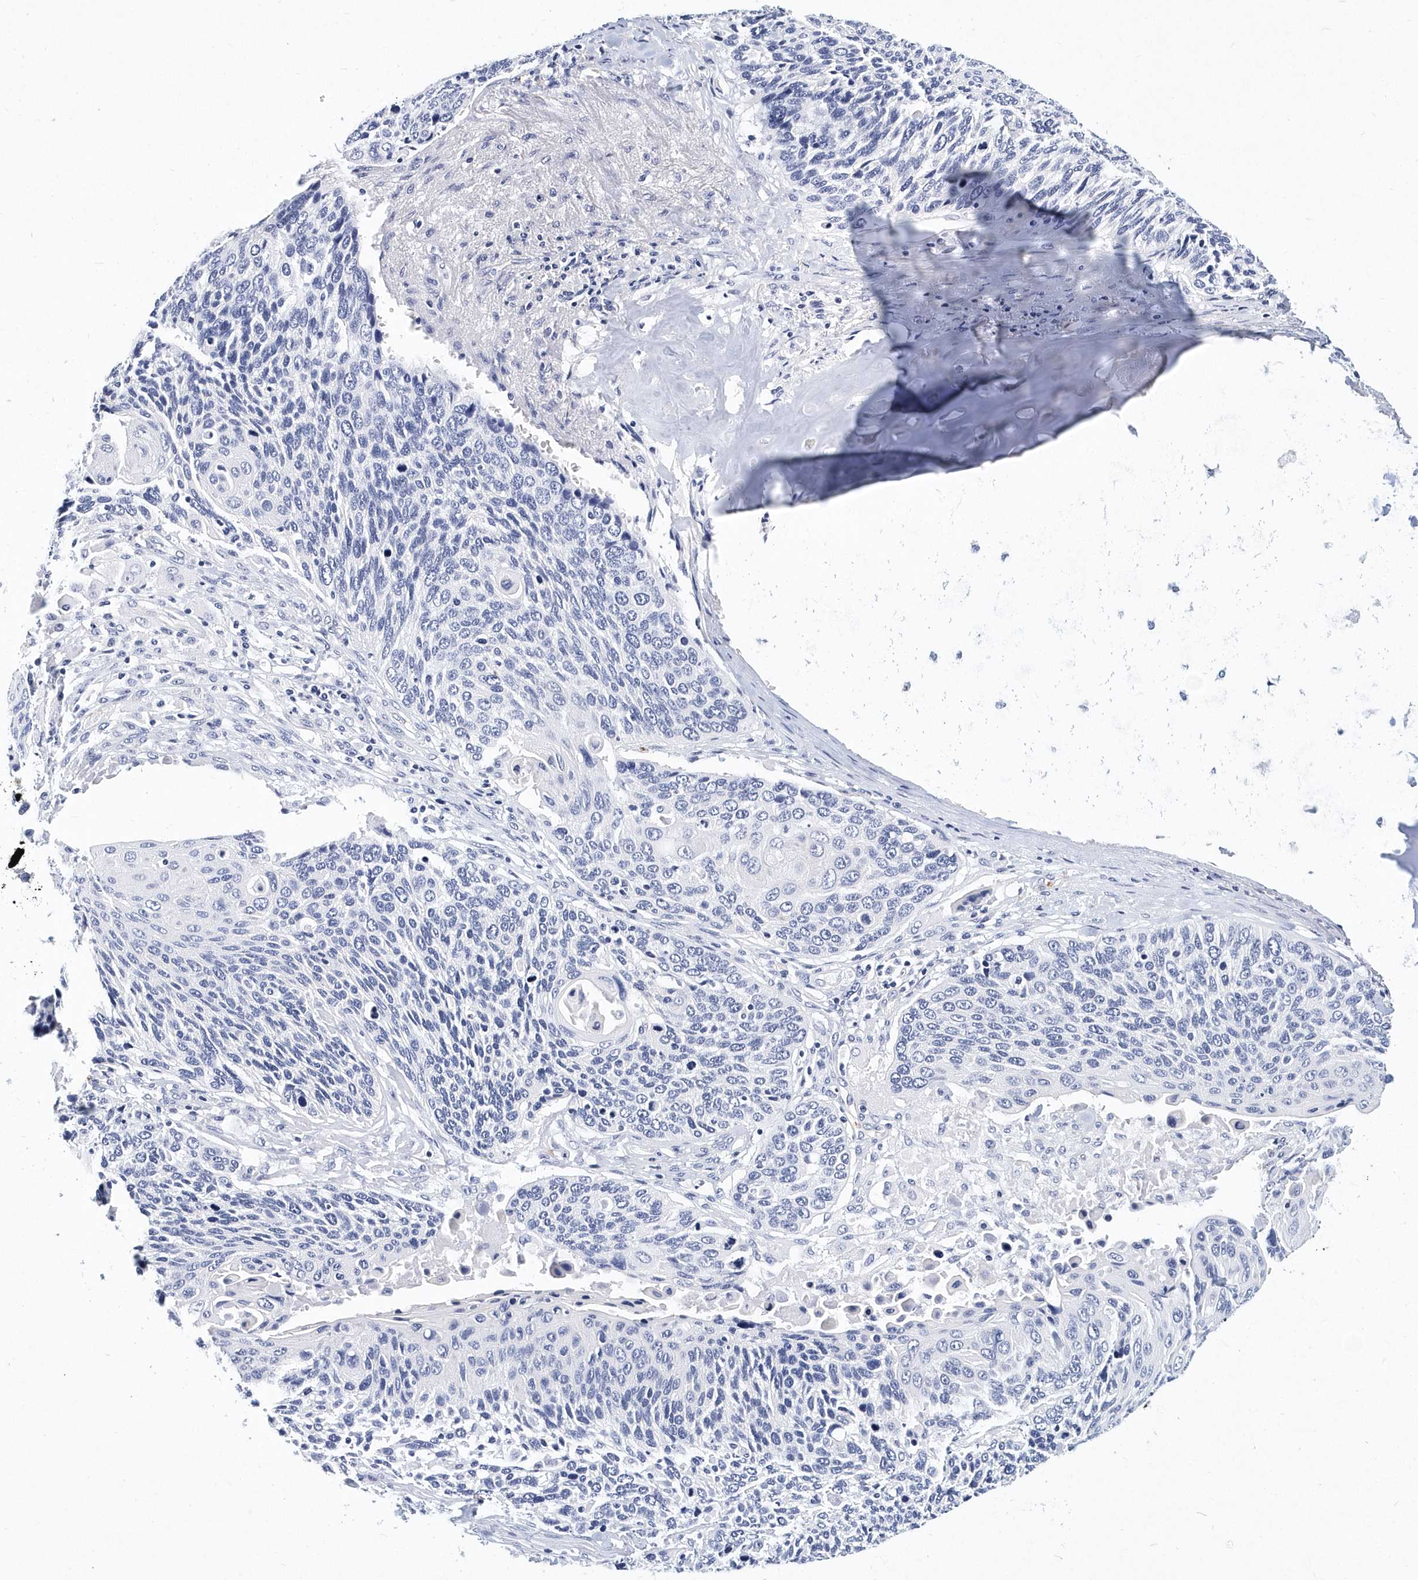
{"staining": {"intensity": "negative", "quantity": "none", "location": "none"}, "tissue": "lung cancer", "cell_type": "Tumor cells", "image_type": "cancer", "snomed": [{"axis": "morphology", "description": "Squamous cell carcinoma, NOS"}, {"axis": "topography", "description": "Lung"}], "caption": "High magnification brightfield microscopy of lung cancer (squamous cell carcinoma) stained with DAB (3,3'-diaminobenzidine) (brown) and counterstained with hematoxylin (blue): tumor cells show no significant positivity. Nuclei are stained in blue.", "gene": "ITGA2B", "patient": {"sex": "male", "age": 66}}